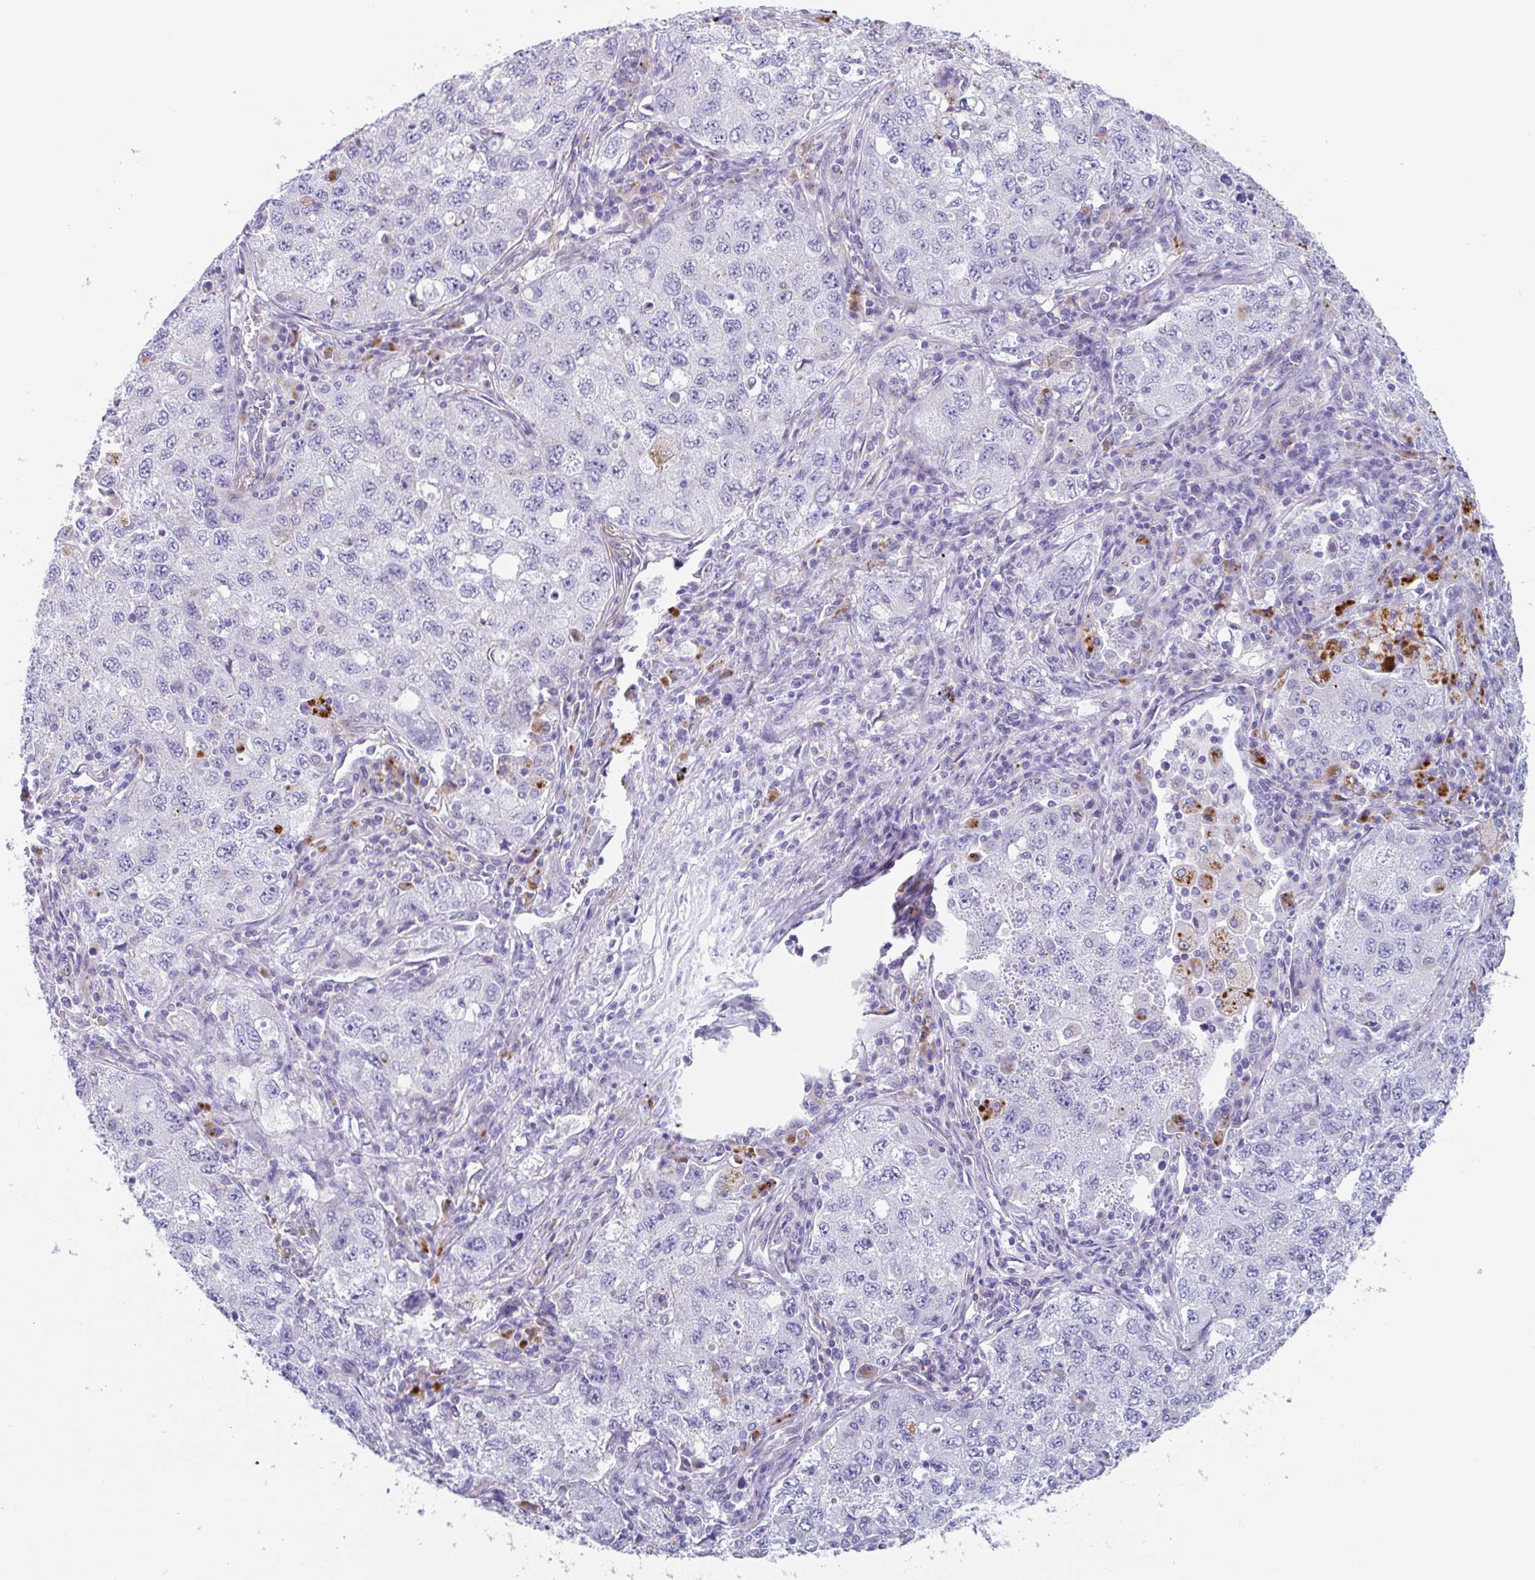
{"staining": {"intensity": "negative", "quantity": "none", "location": "none"}, "tissue": "lung cancer", "cell_type": "Tumor cells", "image_type": "cancer", "snomed": [{"axis": "morphology", "description": "Adenocarcinoma, NOS"}, {"axis": "topography", "description": "Lung"}], "caption": "Lung cancer was stained to show a protein in brown. There is no significant staining in tumor cells. (Stains: DAB immunohistochemistry (IHC) with hematoxylin counter stain, Microscopy: brightfield microscopy at high magnification).", "gene": "LENG9", "patient": {"sex": "female", "age": 57}}